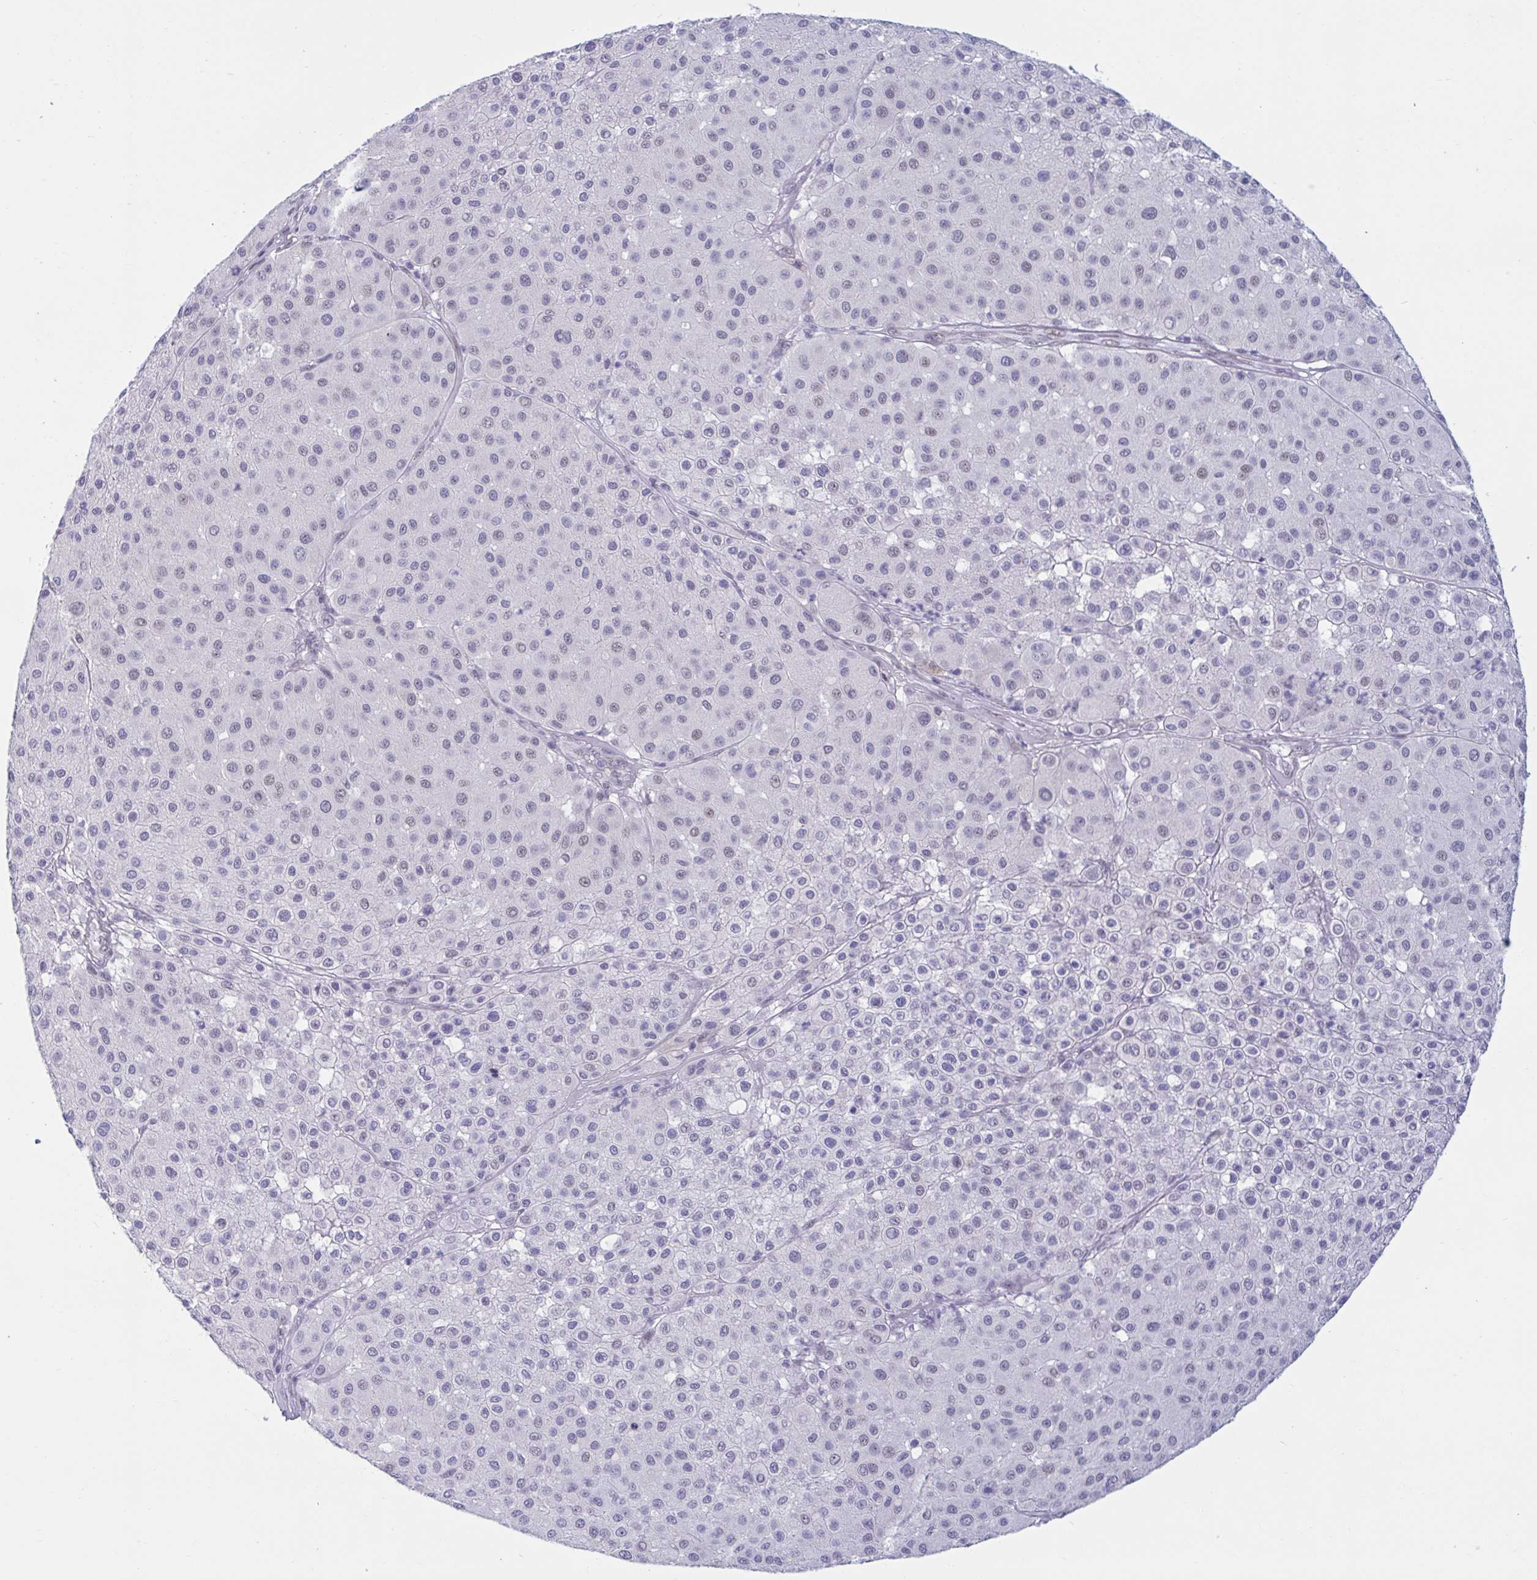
{"staining": {"intensity": "negative", "quantity": "none", "location": "none"}, "tissue": "melanoma", "cell_type": "Tumor cells", "image_type": "cancer", "snomed": [{"axis": "morphology", "description": "Malignant melanoma, Metastatic site"}, {"axis": "topography", "description": "Smooth muscle"}], "caption": "Immunohistochemistry (IHC) of human melanoma exhibits no expression in tumor cells.", "gene": "MSMB", "patient": {"sex": "male", "age": 41}}